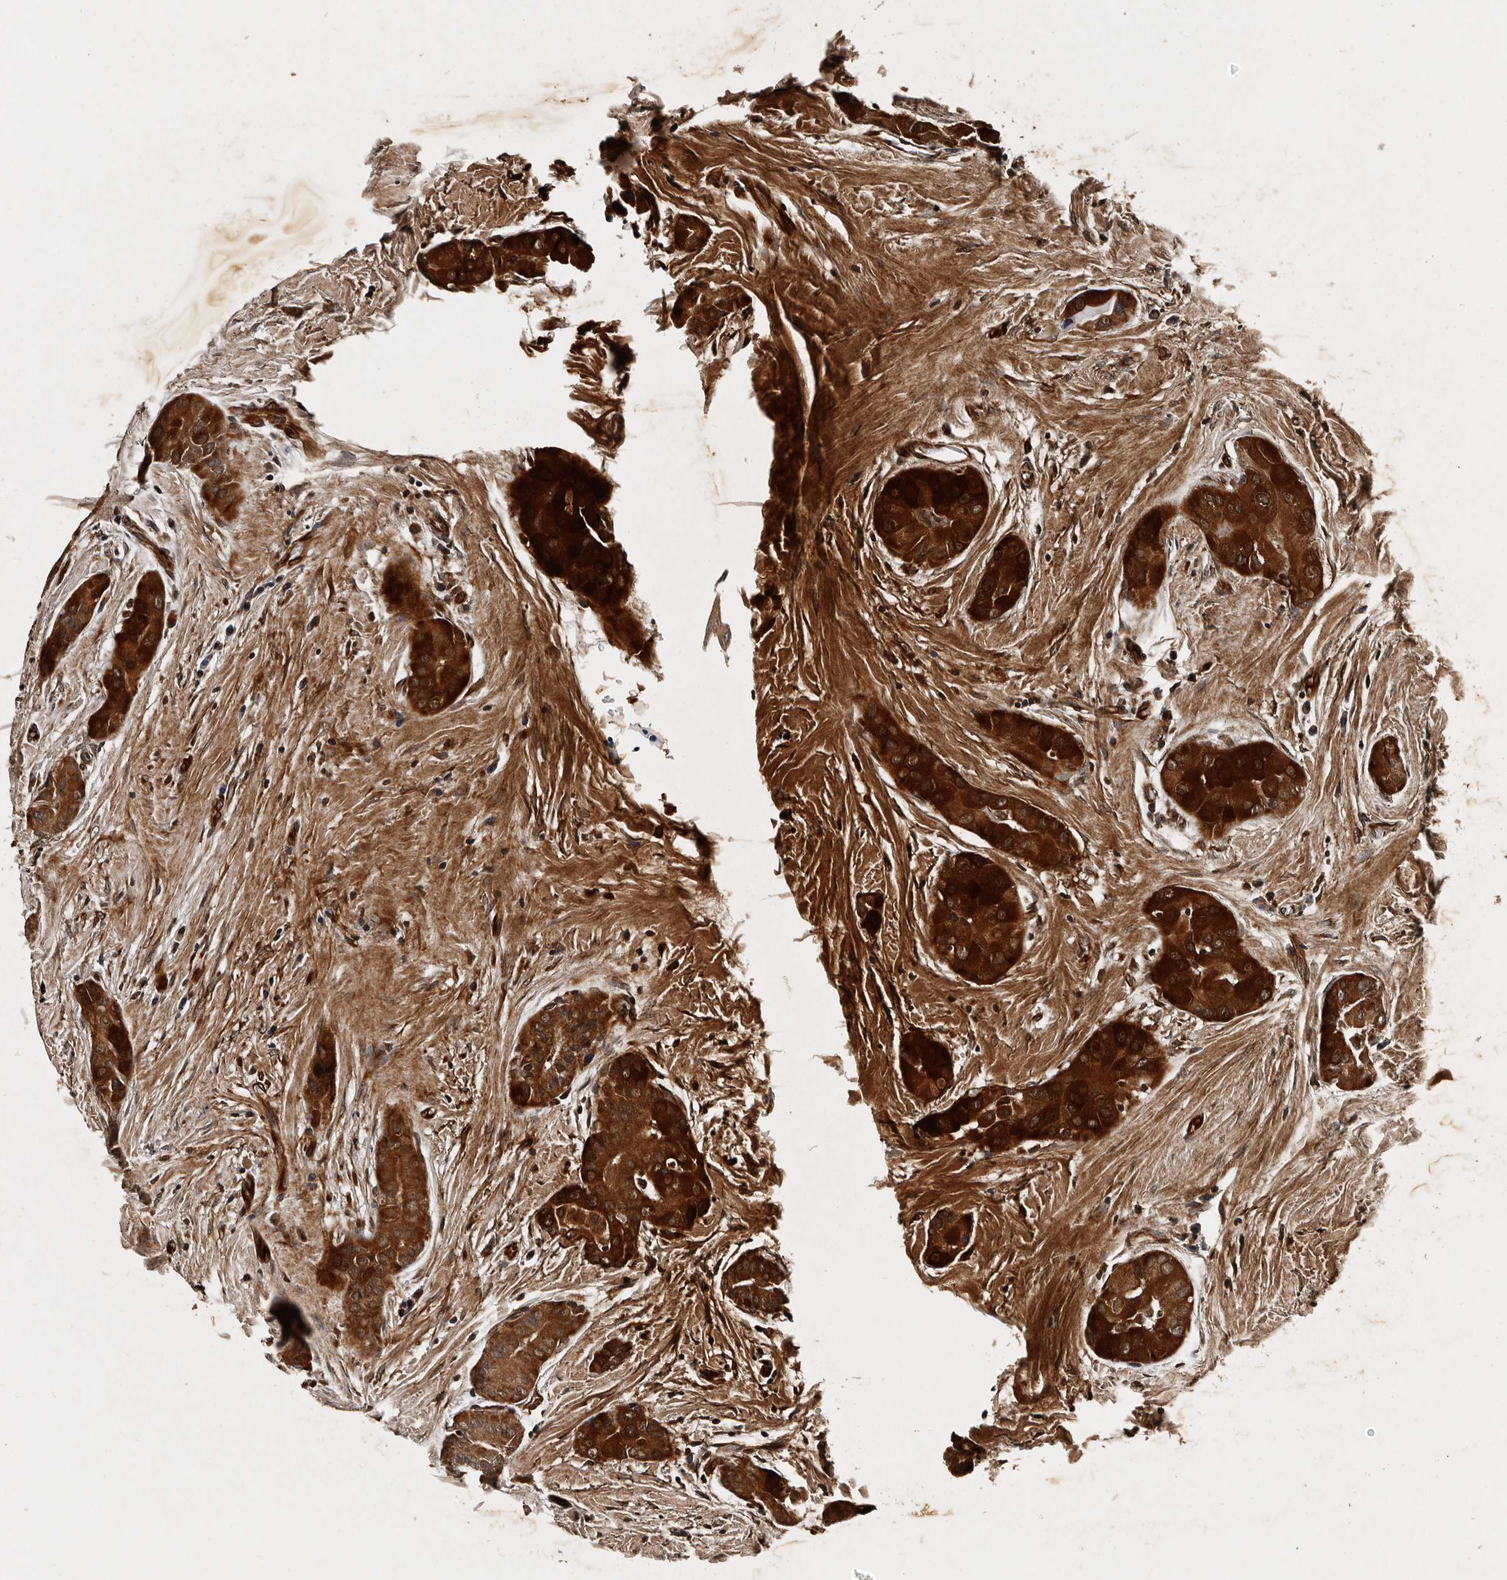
{"staining": {"intensity": "strong", "quantity": ">75%", "location": "cytoplasmic/membranous,nuclear"}, "tissue": "thyroid cancer", "cell_type": "Tumor cells", "image_type": "cancer", "snomed": [{"axis": "morphology", "description": "Papillary adenocarcinoma, NOS"}, {"axis": "topography", "description": "Thyroid gland"}], "caption": "IHC of human thyroid cancer reveals high levels of strong cytoplasmic/membranous and nuclear expression in about >75% of tumor cells. Using DAB (brown) and hematoxylin (blue) stains, captured at high magnification using brightfield microscopy.", "gene": "CPNE3", "patient": {"sex": "male", "age": 33}}